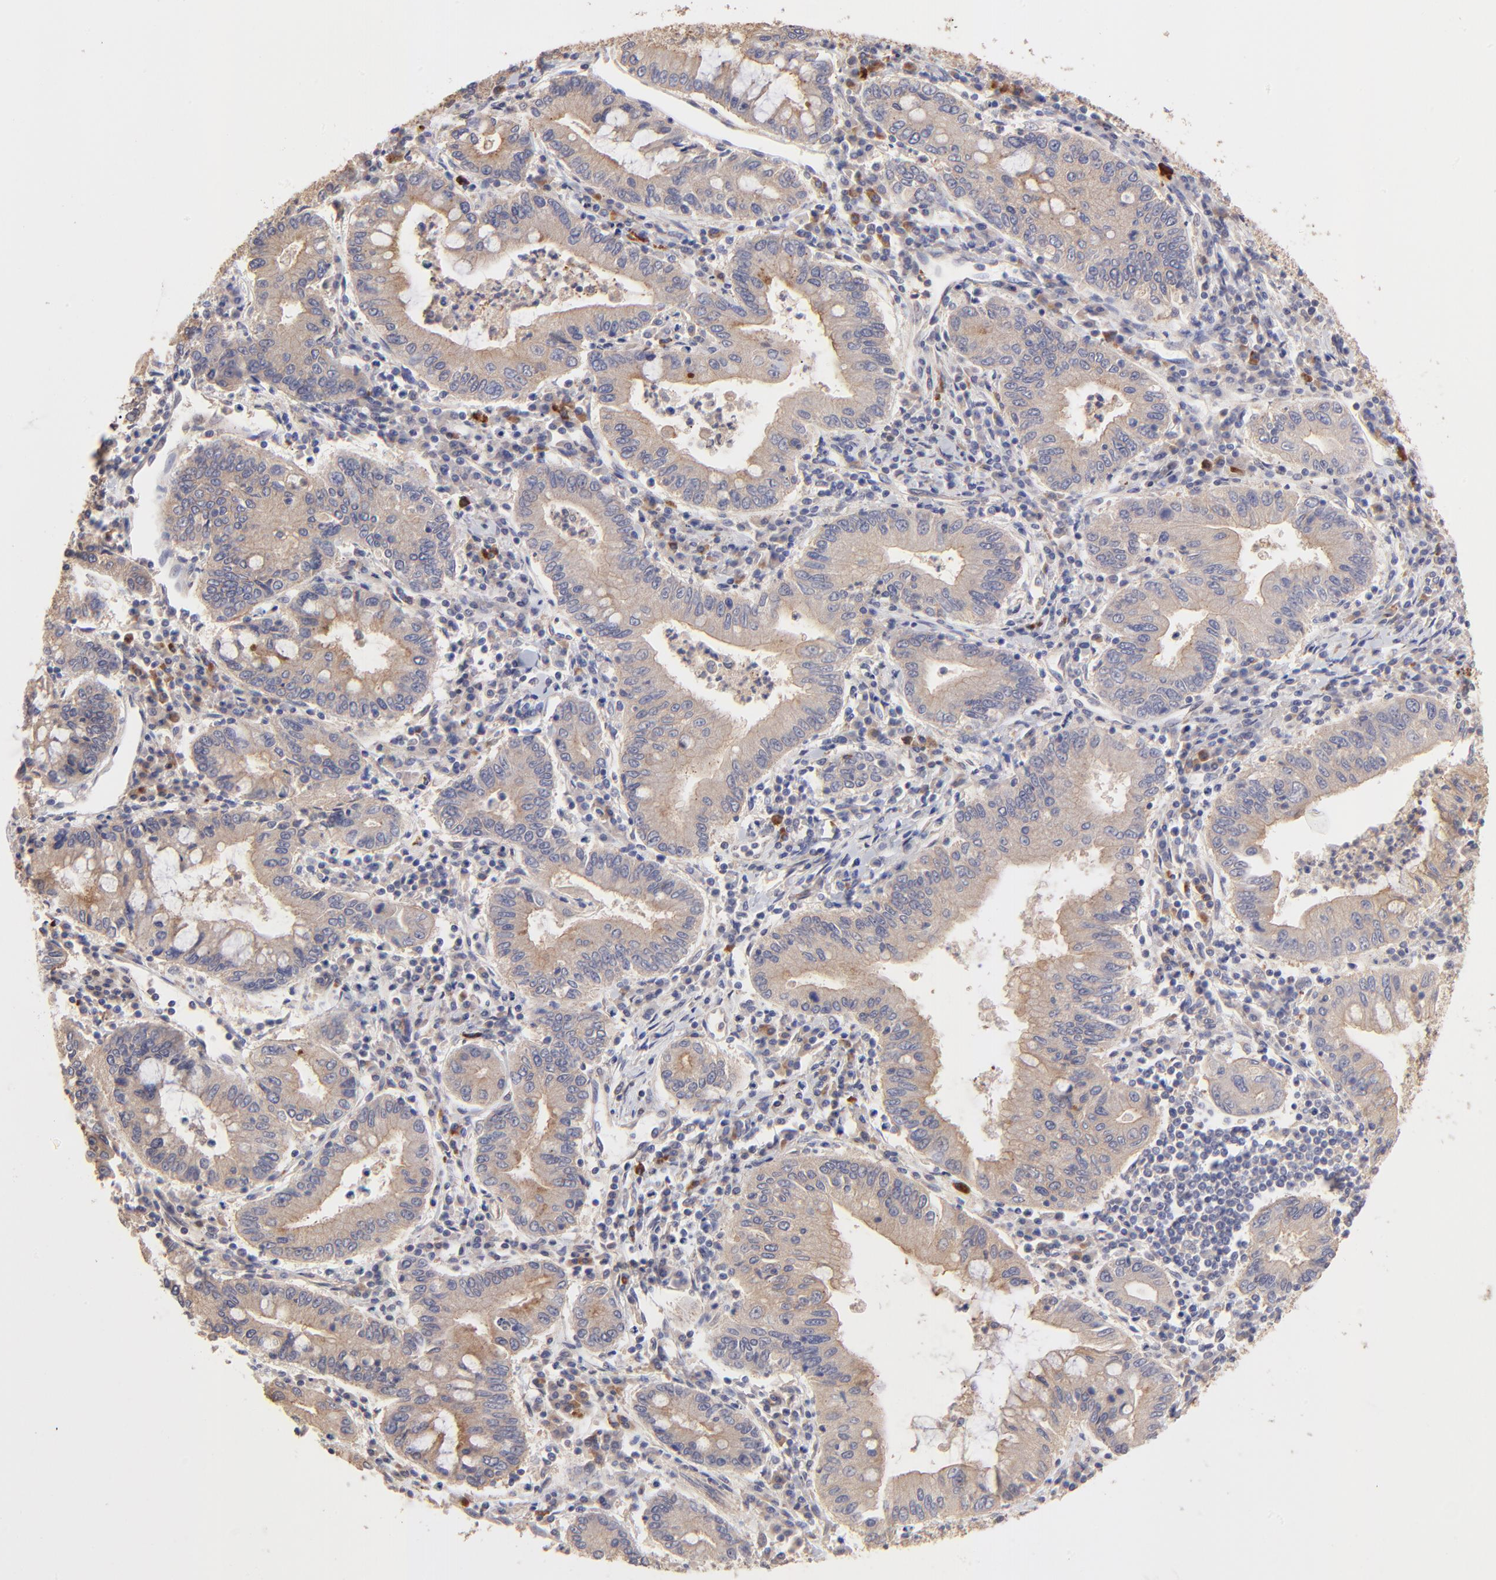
{"staining": {"intensity": "moderate", "quantity": "25%-75%", "location": "cytoplasmic/membranous"}, "tissue": "stomach cancer", "cell_type": "Tumor cells", "image_type": "cancer", "snomed": [{"axis": "morphology", "description": "Normal tissue, NOS"}, {"axis": "morphology", "description": "Adenocarcinoma, NOS"}, {"axis": "topography", "description": "Esophagus"}, {"axis": "topography", "description": "Stomach, upper"}, {"axis": "topography", "description": "Peripheral nerve tissue"}], "caption": "Brown immunohistochemical staining in adenocarcinoma (stomach) reveals moderate cytoplasmic/membranous positivity in approximately 25%-75% of tumor cells. Nuclei are stained in blue.", "gene": "ASB7", "patient": {"sex": "male", "age": 62}}